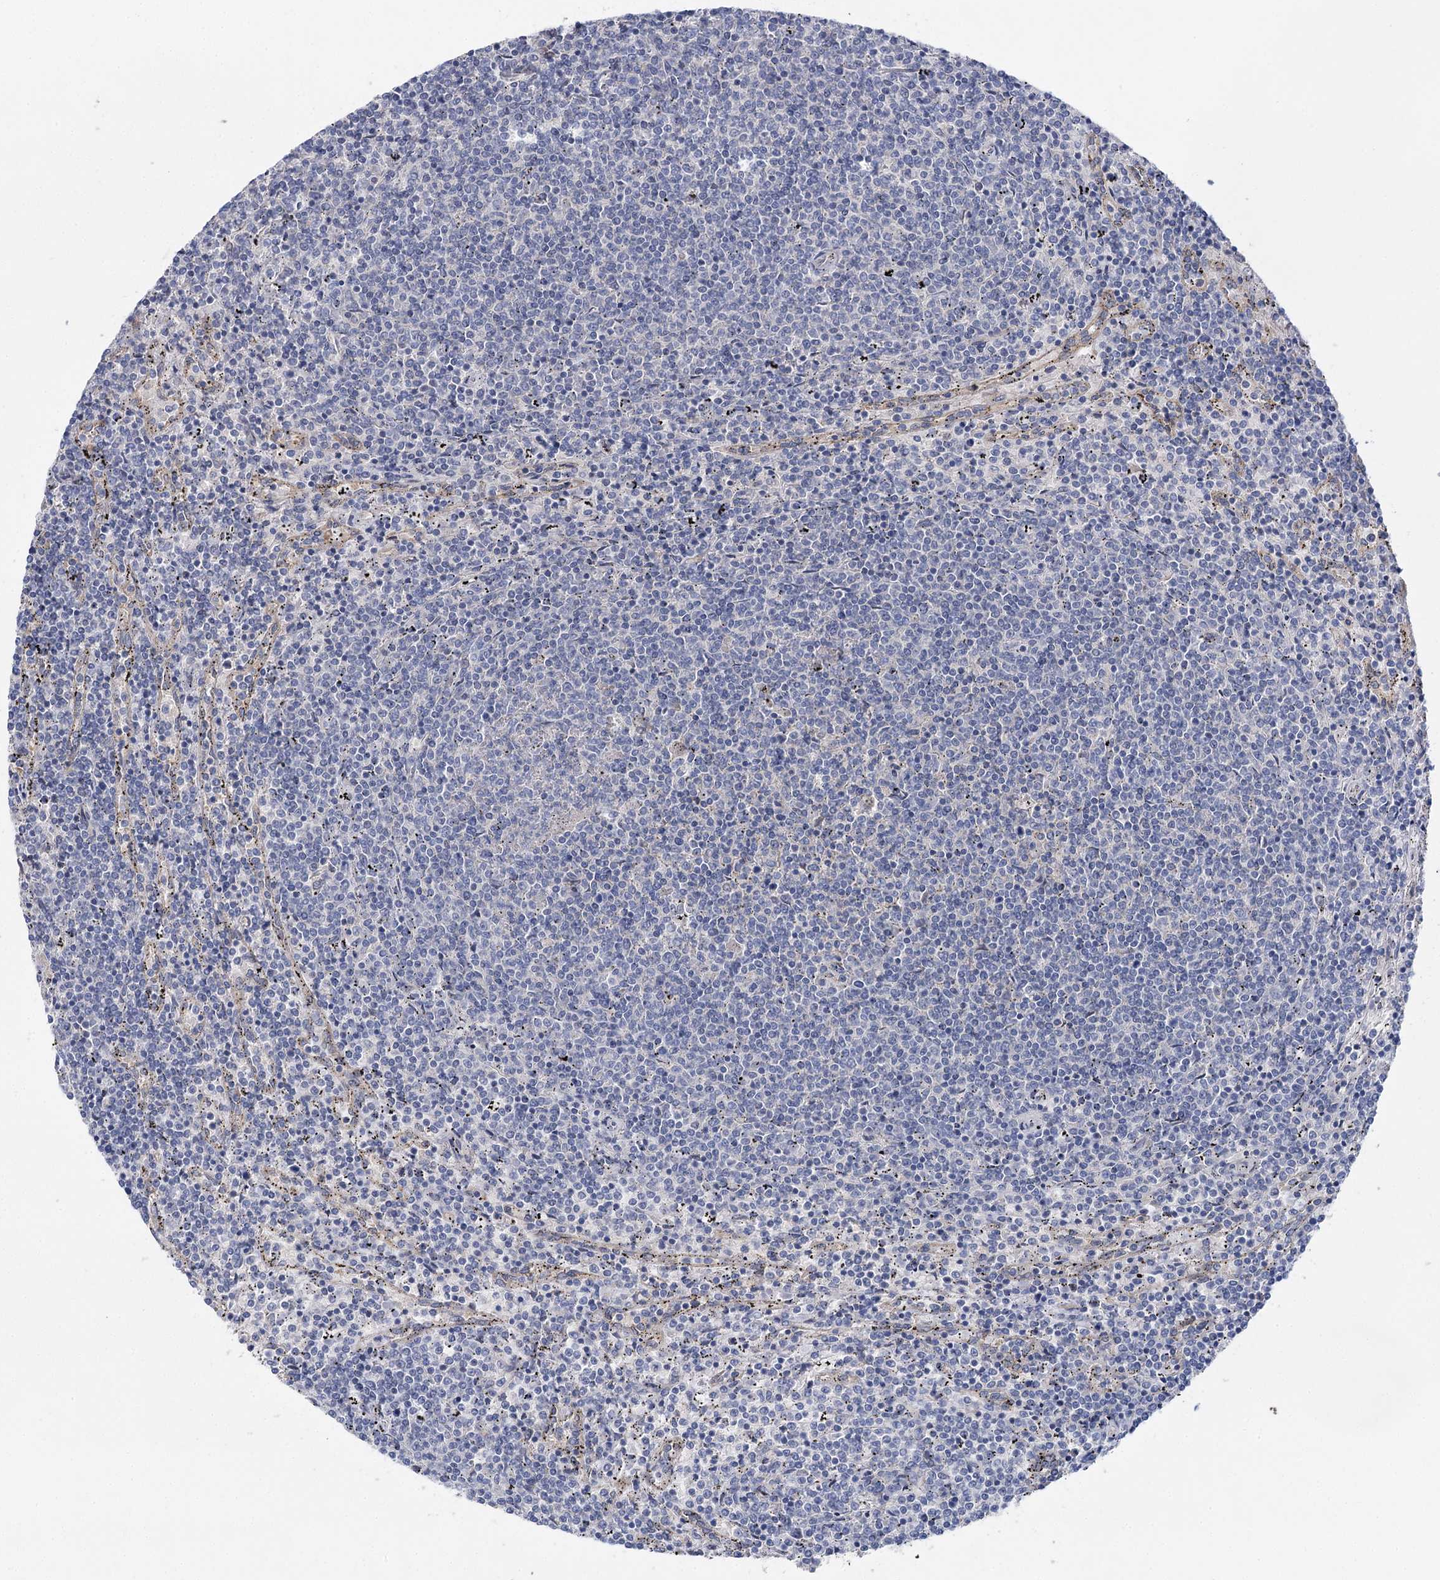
{"staining": {"intensity": "negative", "quantity": "none", "location": "none"}, "tissue": "lymphoma", "cell_type": "Tumor cells", "image_type": "cancer", "snomed": [{"axis": "morphology", "description": "Malignant lymphoma, non-Hodgkin's type, Low grade"}, {"axis": "topography", "description": "Spleen"}], "caption": "Low-grade malignant lymphoma, non-Hodgkin's type was stained to show a protein in brown. There is no significant staining in tumor cells.", "gene": "LRRC14B", "patient": {"sex": "female", "age": 50}}